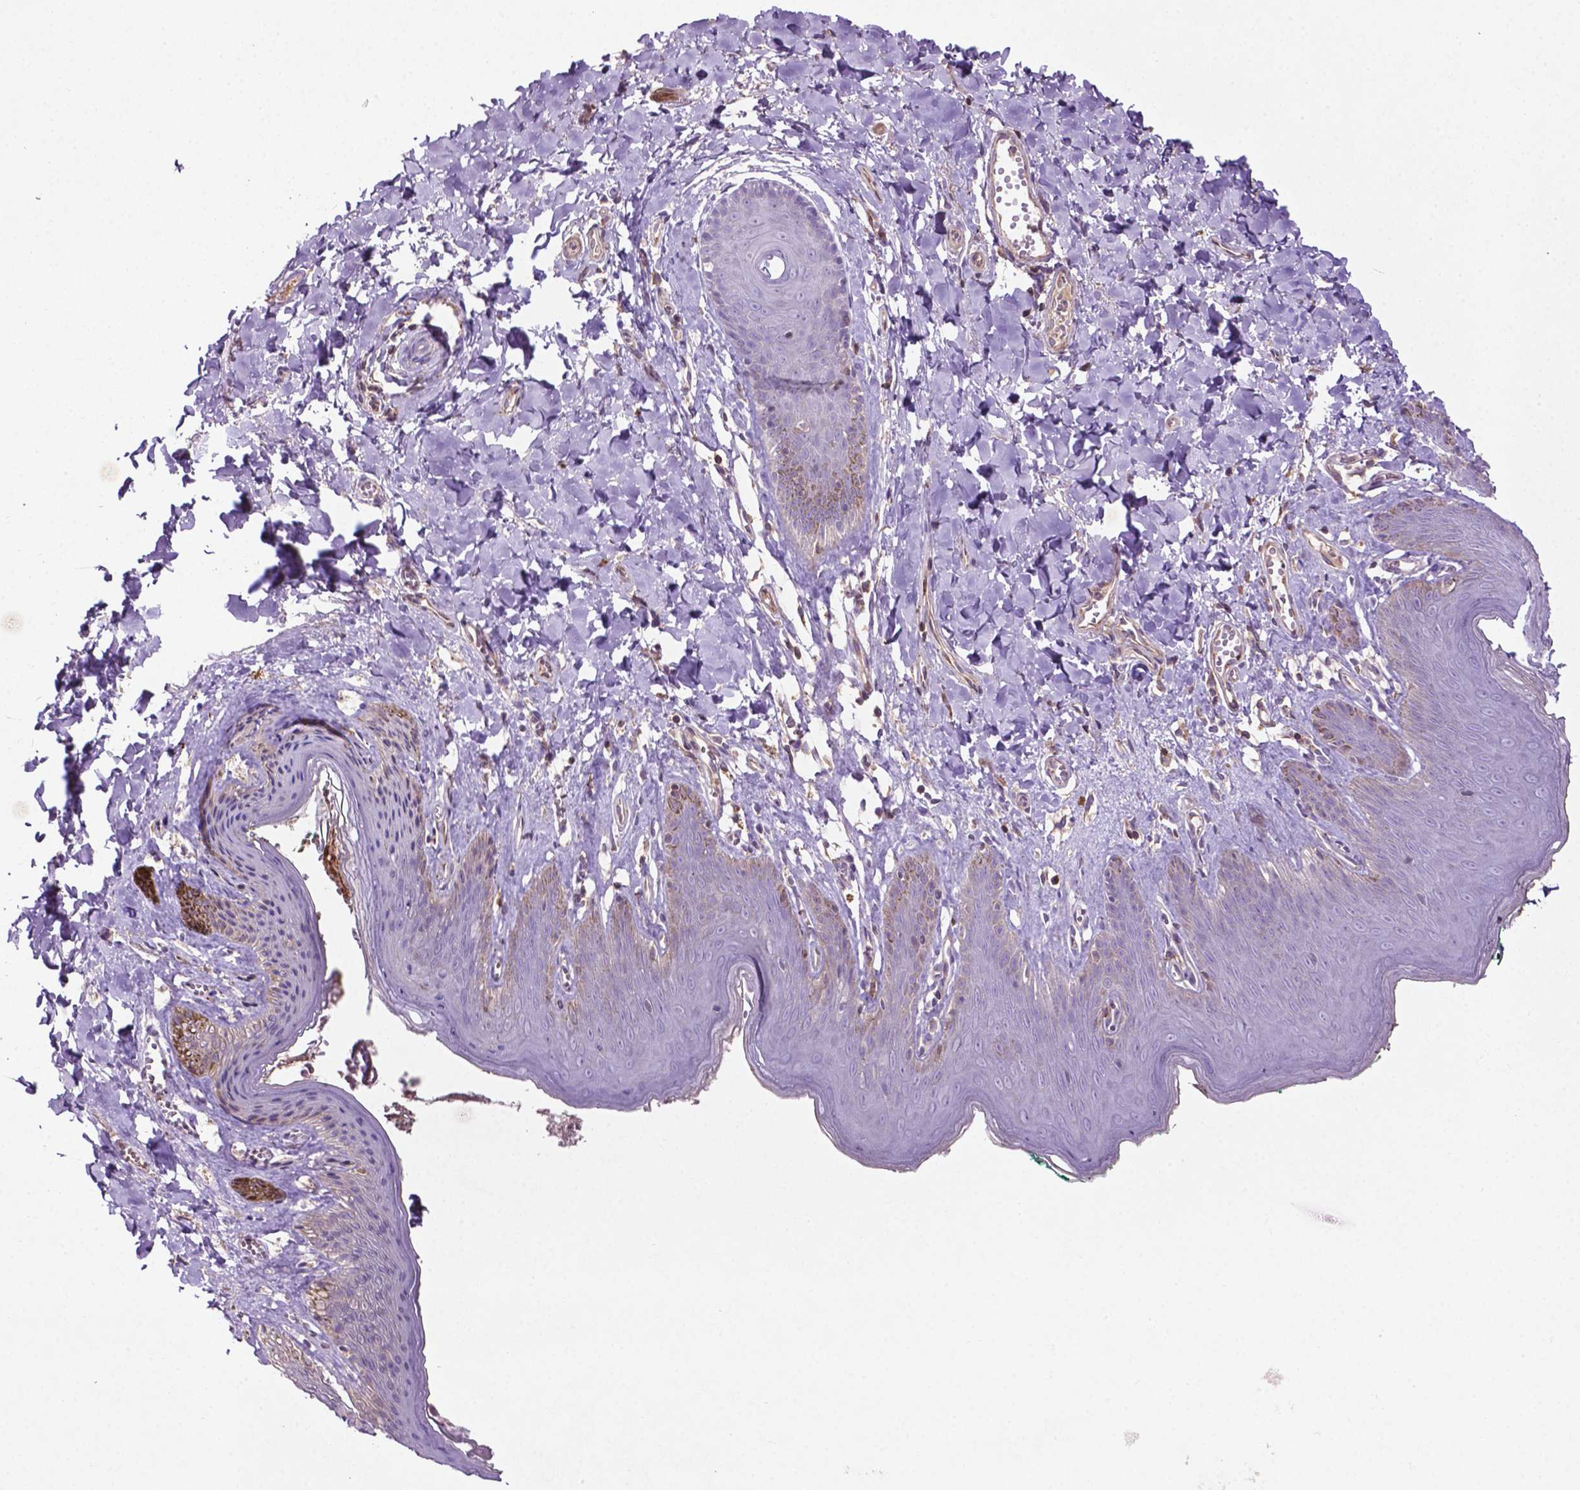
{"staining": {"intensity": "negative", "quantity": "none", "location": "none"}, "tissue": "skin", "cell_type": "Epidermal cells", "image_type": "normal", "snomed": [{"axis": "morphology", "description": "Normal tissue, NOS"}, {"axis": "topography", "description": "Vulva"}, {"axis": "topography", "description": "Peripheral nerve tissue"}], "caption": "DAB immunohistochemical staining of benign human skin displays no significant positivity in epidermal cells.", "gene": "BMP4", "patient": {"sex": "female", "age": 66}}